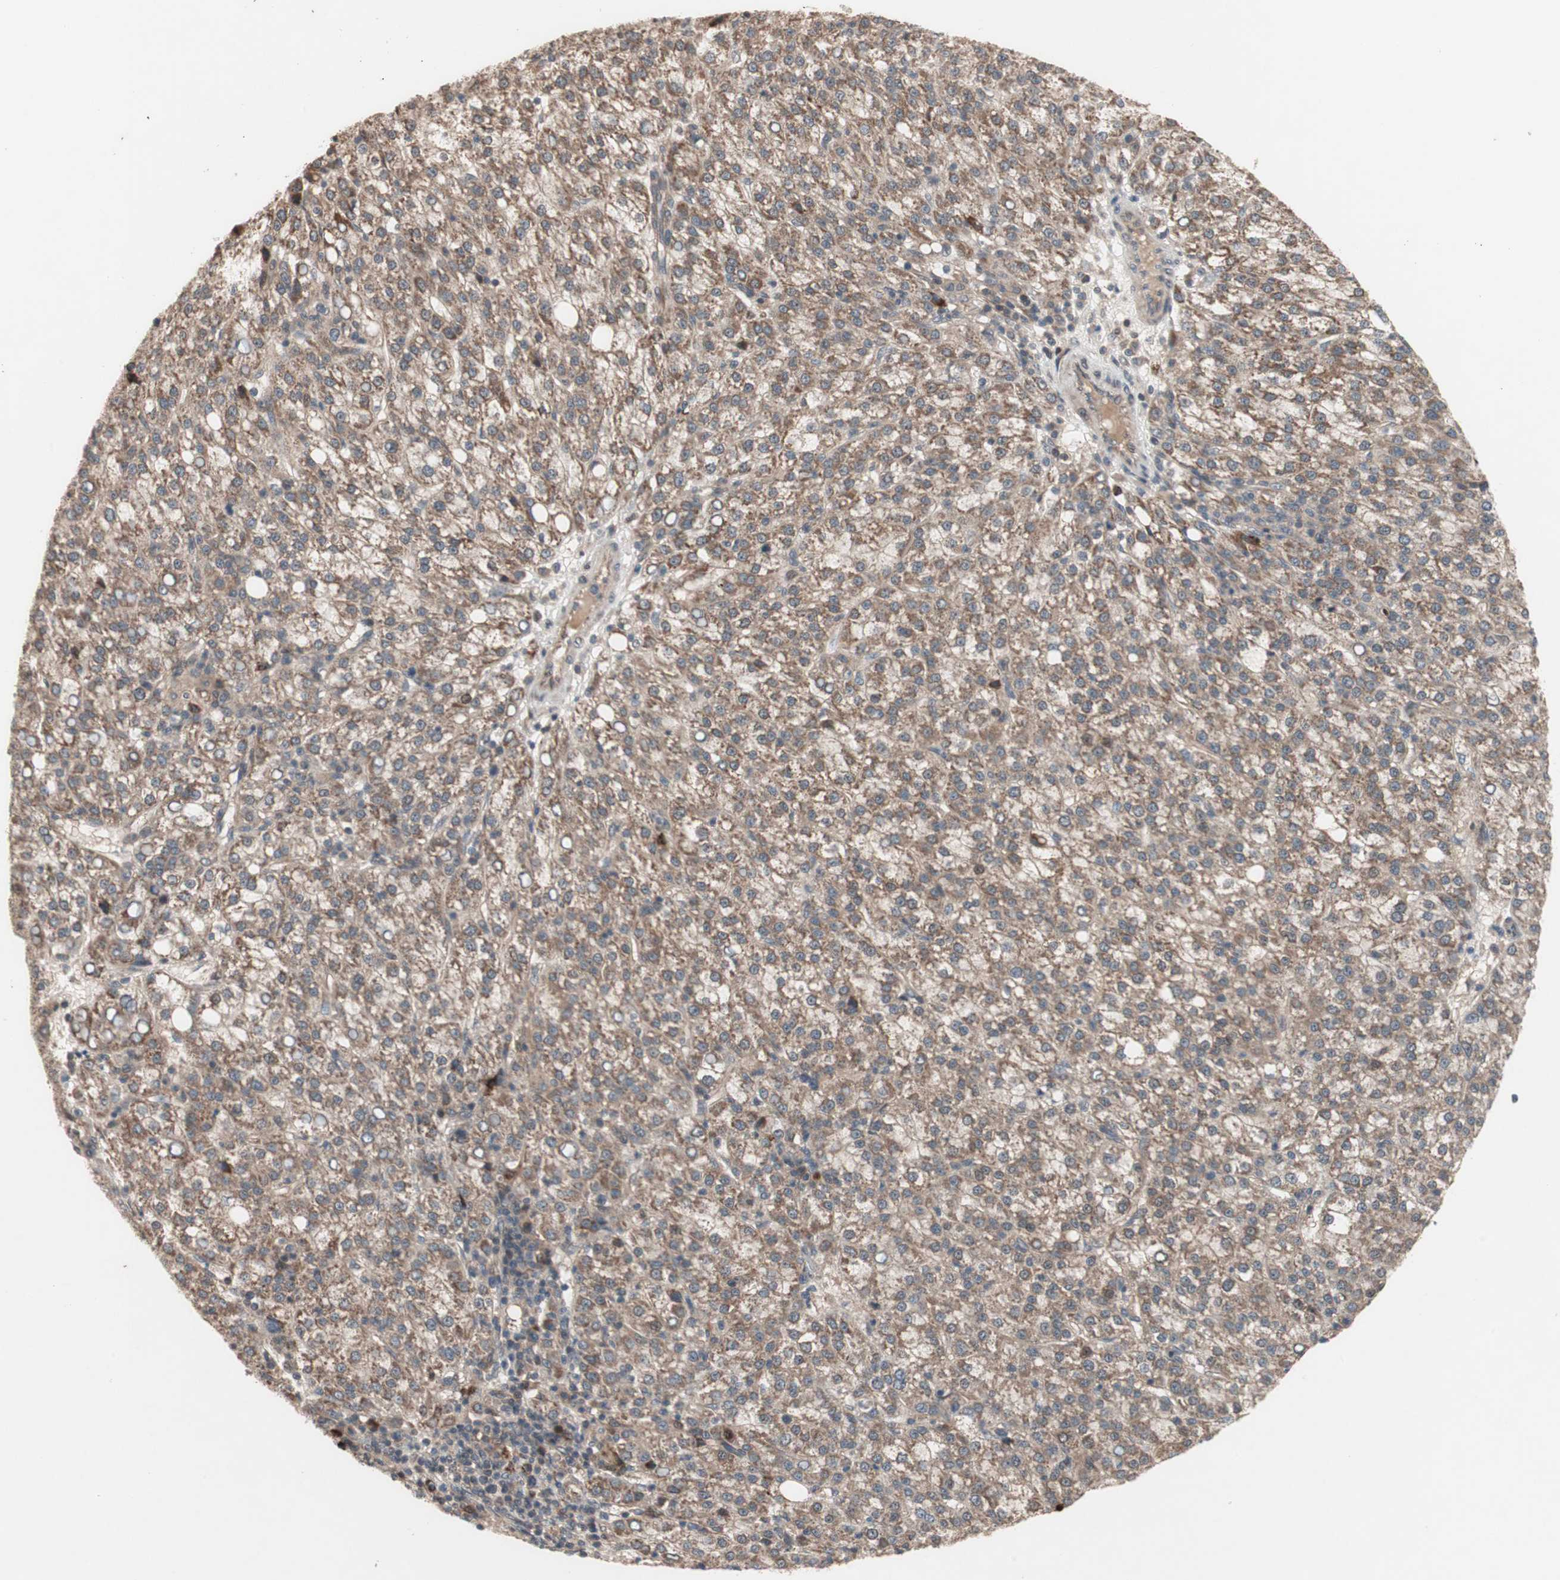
{"staining": {"intensity": "moderate", "quantity": ">75%", "location": "cytoplasmic/membranous"}, "tissue": "liver cancer", "cell_type": "Tumor cells", "image_type": "cancer", "snomed": [{"axis": "morphology", "description": "Carcinoma, Hepatocellular, NOS"}, {"axis": "topography", "description": "Liver"}], "caption": "Human hepatocellular carcinoma (liver) stained with a brown dye demonstrates moderate cytoplasmic/membranous positive staining in approximately >75% of tumor cells.", "gene": "NF2", "patient": {"sex": "female", "age": 58}}